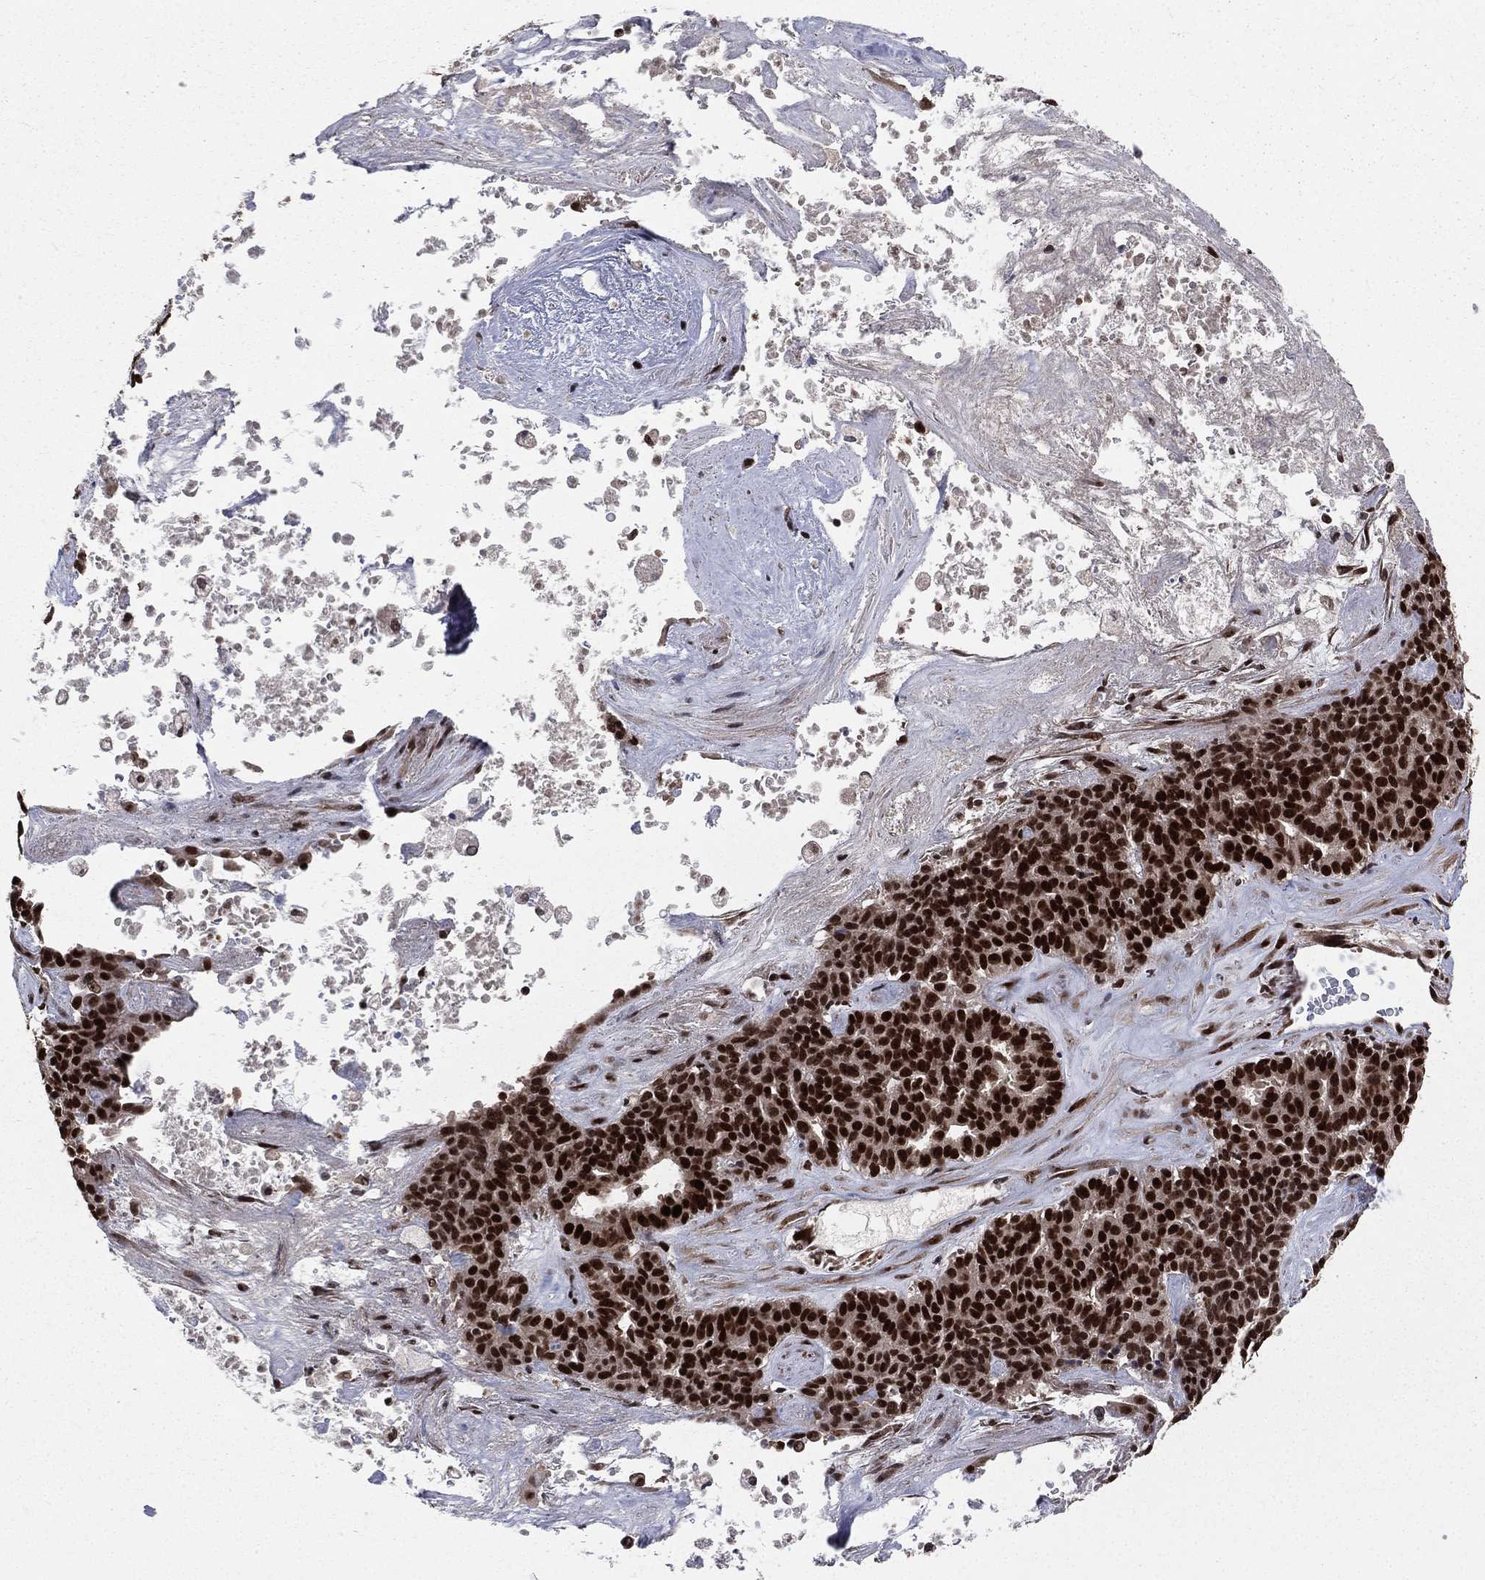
{"staining": {"intensity": "strong", "quantity": ">75%", "location": "nuclear"}, "tissue": "liver cancer", "cell_type": "Tumor cells", "image_type": "cancer", "snomed": [{"axis": "morphology", "description": "Cholangiocarcinoma"}, {"axis": "topography", "description": "Liver"}], "caption": "Cholangiocarcinoma (liver) stained with a protein marker demonstrates strong staining in tumor cells.", "gene": "POLB", "patient": {"sex": "female", "age": 47}}